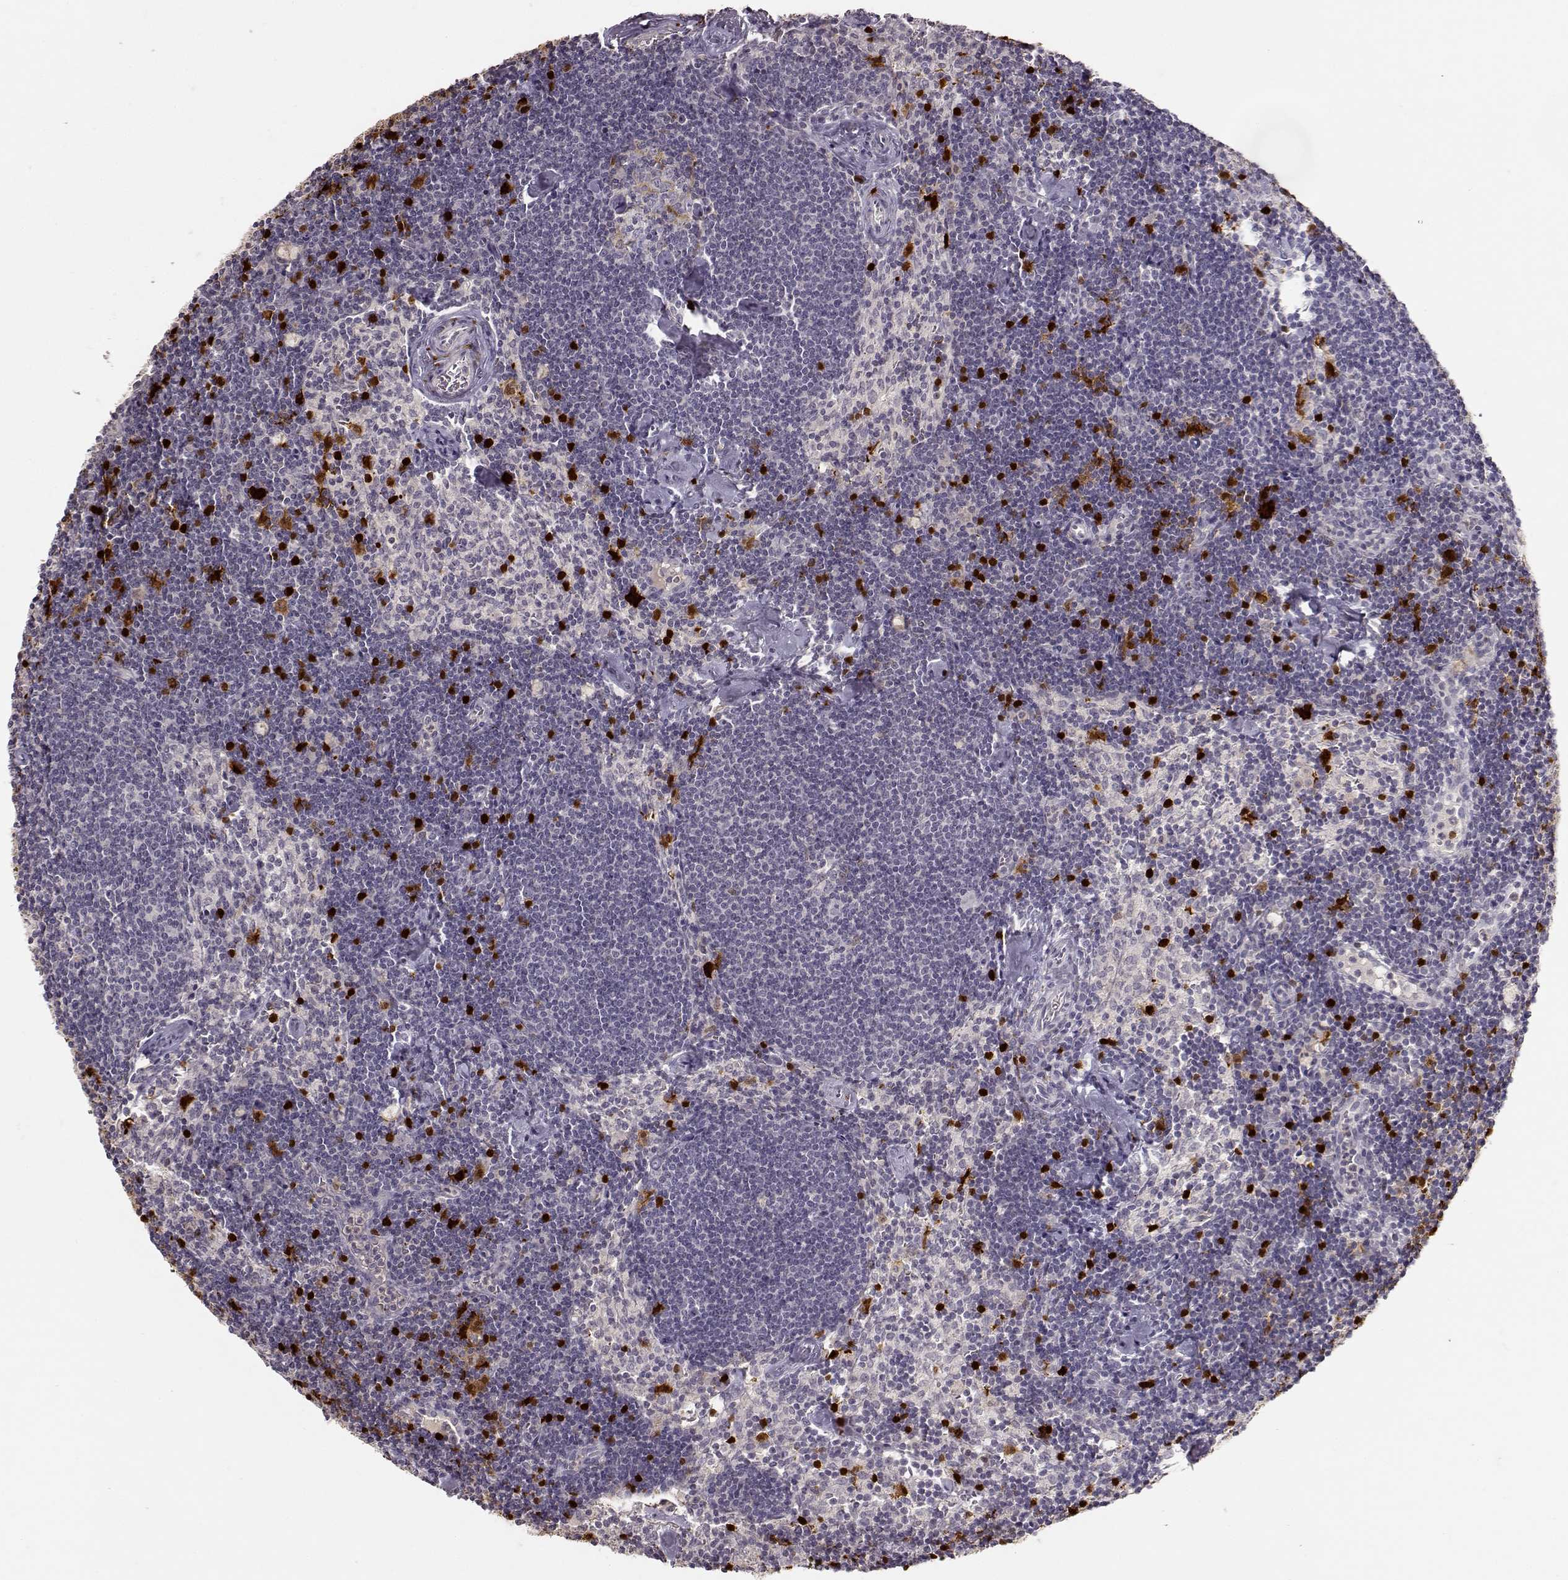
{"staining": {"intensity": "weak", "quantity": "<25%", "location": "cytoplasmic/membranous"}, "tissue": "lymph node", "cell_type": "Germinal center cells", "image_type": "normal", "snomed": [{"axis": "morphology", "description": "Normal tissue, NOS"}, {"axis": "topography", "description": "Lymph node"}], "caption": "DAB (3,3'-diaminobenzidine) immunohistochemical staining of unremarkable lymph node demonstrates no significant expression in germinal center cells.", "gene": "S100B", "patient": {"sex": "female", "age": 42}}